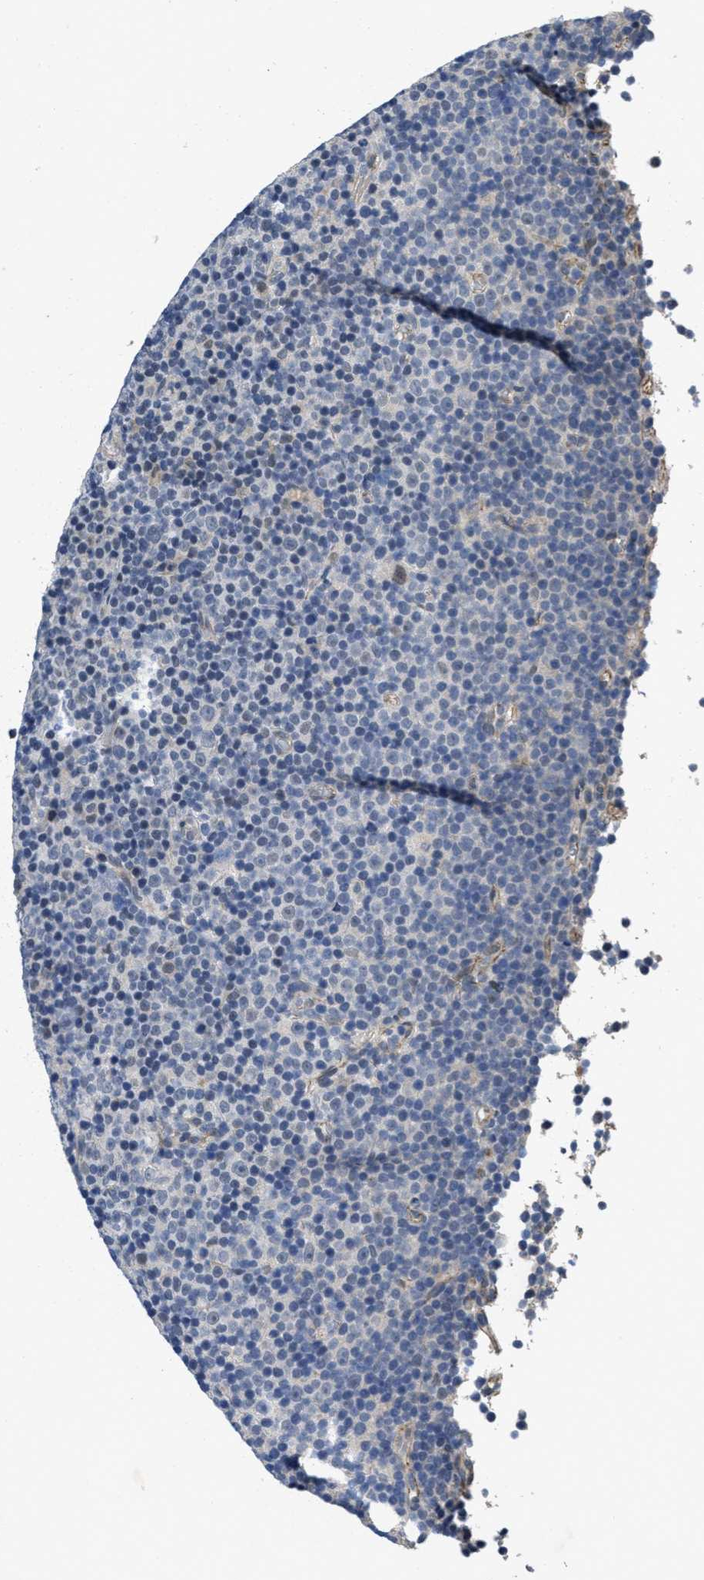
{"staining": {"intensity": "moderate", "quantity": "<25%", "location": "nuclear"}, "tissue": "lymphoma", "cell_type": "Tumor cells", "image_type": "cancer", "snomed": [{"axis": "morphology", "description": "Malignant lymphoma, non-Hodgkin's type, Low grade"}, {"axis": "topography", "description": "Lymph node"}], "caption": "Protein staining demonstrates moderate nuclear positivity in approximately <25% of tumor cells in low-grade malignant lymphoma, non-Hodgkin's type.", "gene": "PAPOLG", "patient": {"sex": "female", "age": 67}}